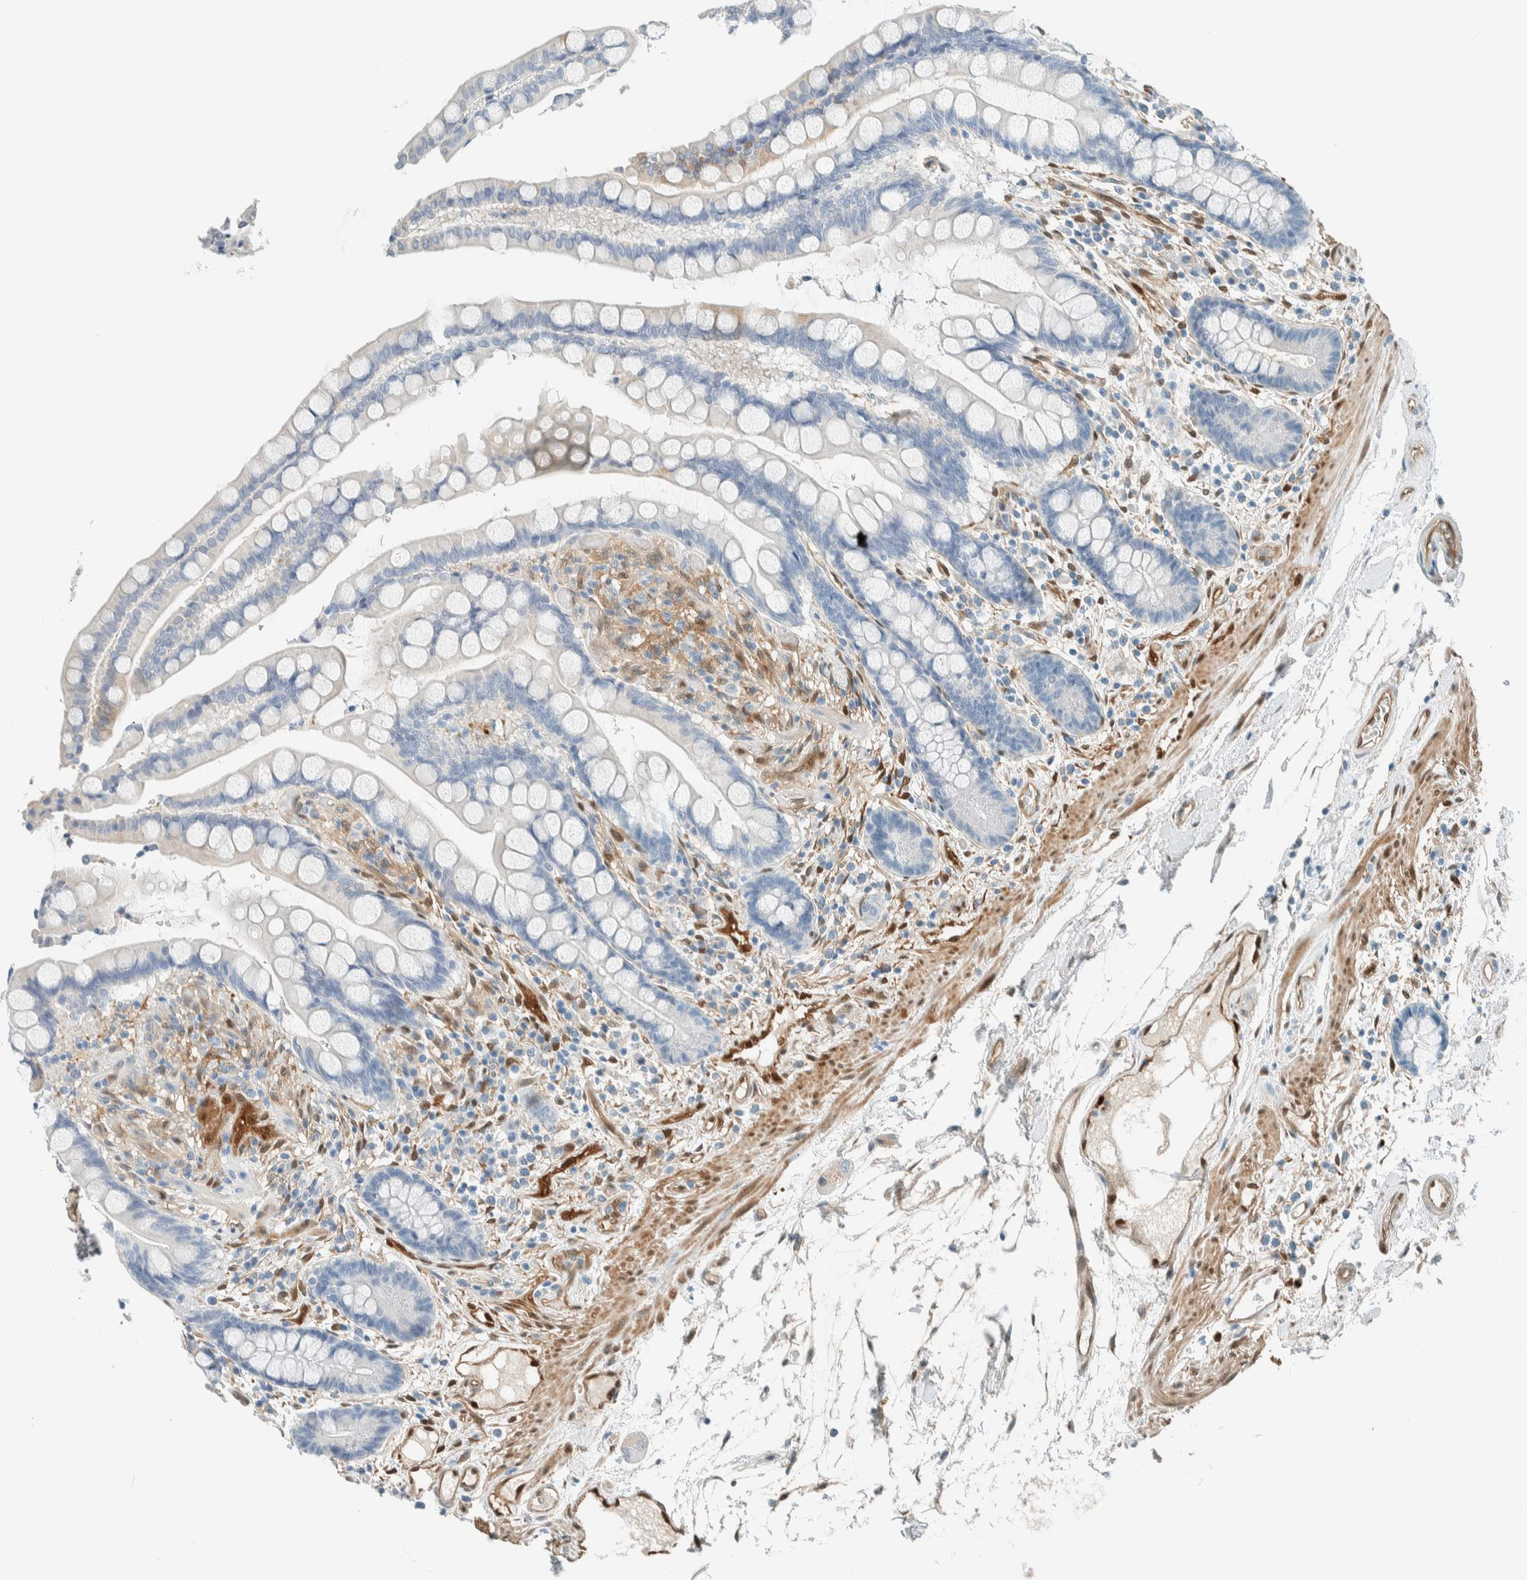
{"staining": {"intensity": "strong", "quantity": ">75%", "location": "nuclear"}, "tissue": "colon", "cell_type": "Endothelial cells", "image_type": "normal", "snomed": [{"axis": "morphology", "description": "Normal tissue, NOS"}, {"axis": "topography", "description": "Colon"}], "caption": "IHC histopathology image of benign human colon stained for a protein (brown), which exhibits high levels of strong nuclear expression in about >75% of endothelial cells.", "gene": "NXN", "patient": {"sex": "male", "age": 73}}